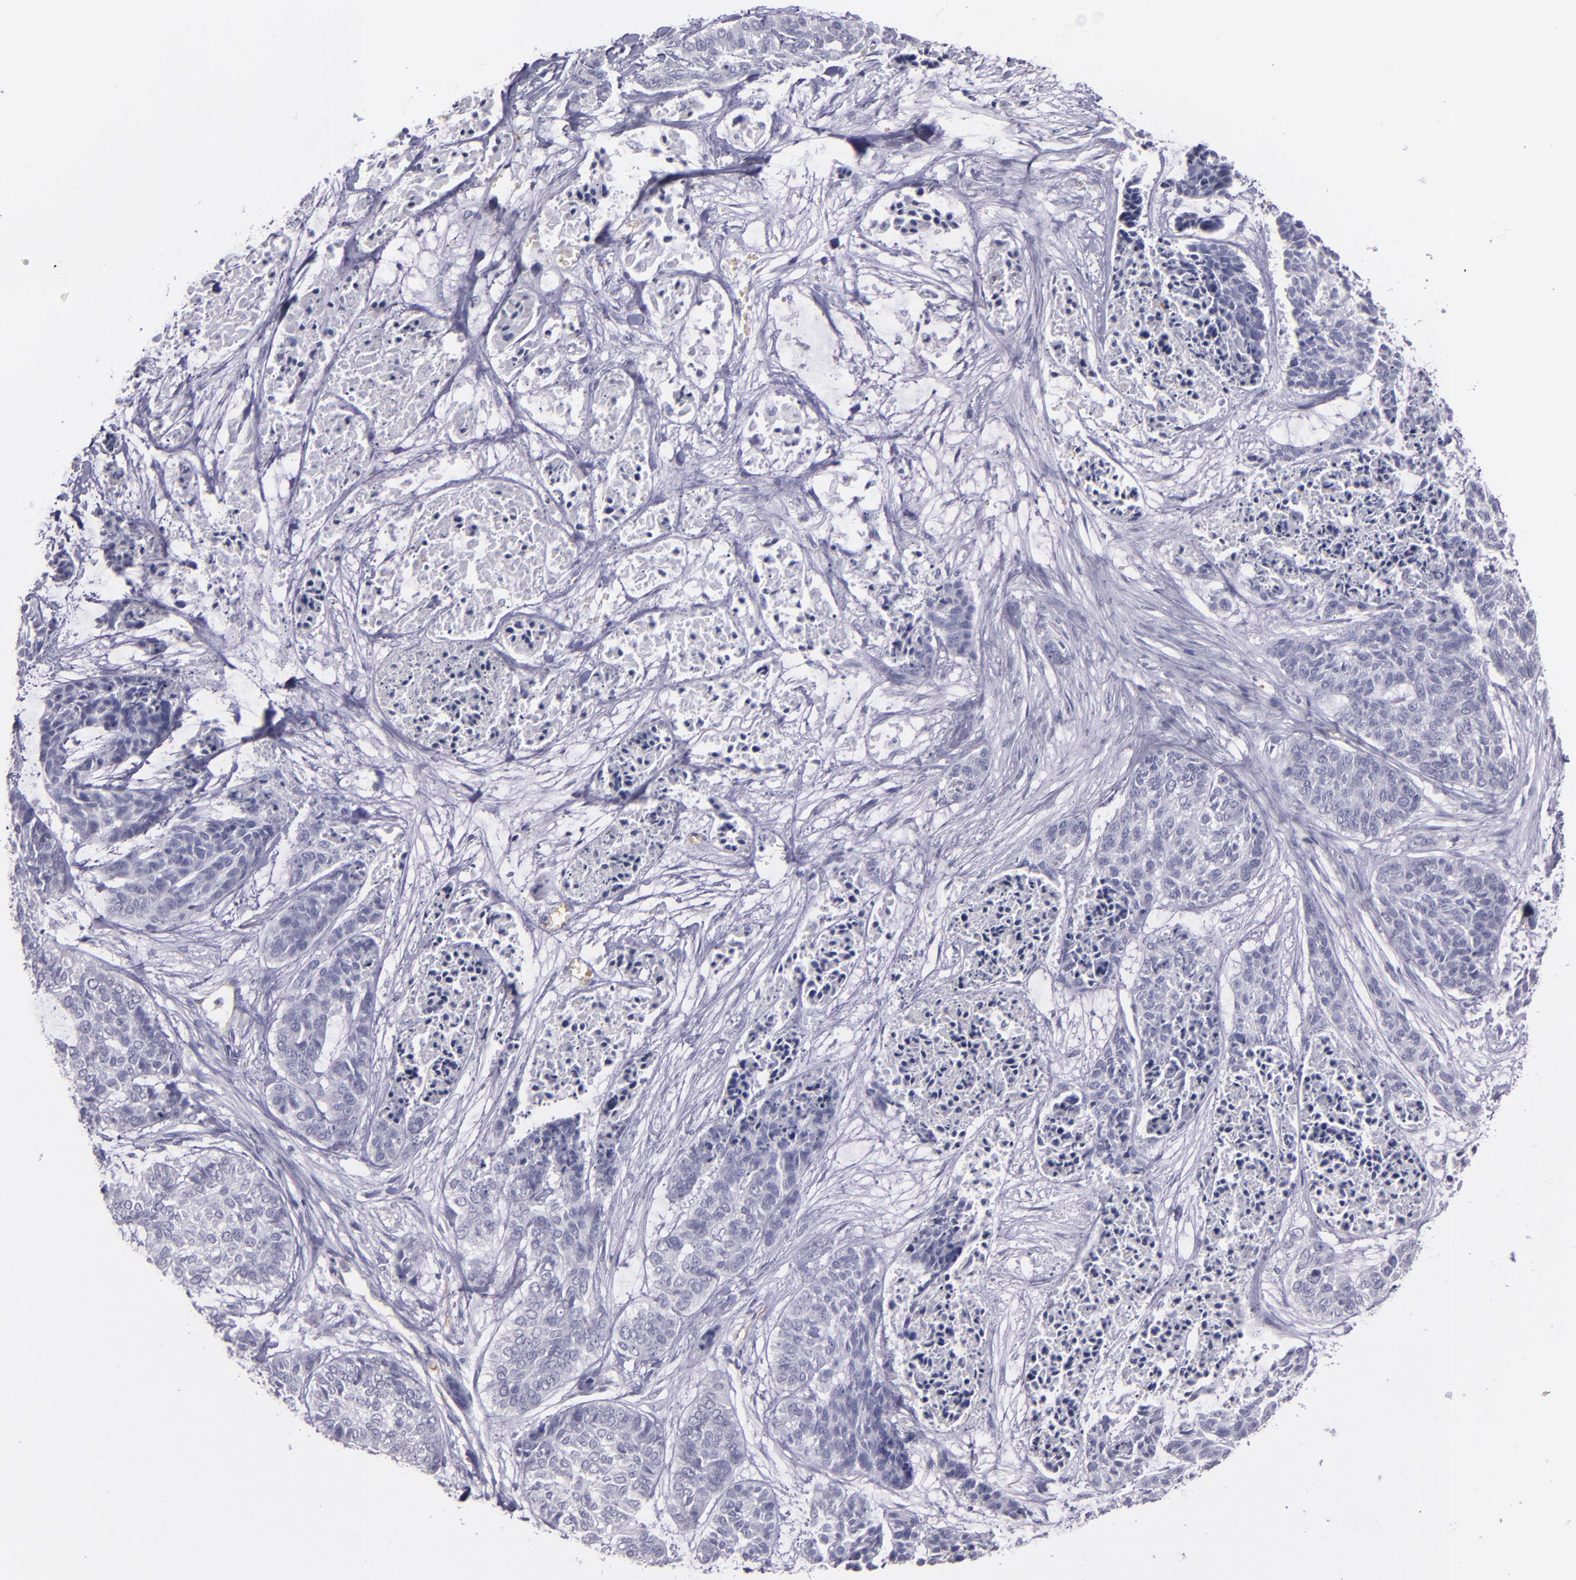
{"staining": {"intensity": "negative", "quantity": "none", "location": "none"}, "tissue": "skin cancer", "cell_type": "Tumor cells", "image_type": "cancer", "snomed": [{"axis": "morphology", "description": "Basal cell carcinoma"}, {"axis": "topography", "description": "Skin"}], "caption": "Immunohistochemistry (IHC) image of neoplastic tissue: skin cancer (basal cell carcinoma) stained with DAB shows no significant protein positivity in tumor cells.", "gene": "ACE", "patient": {"sex": "female", "age": 64}}